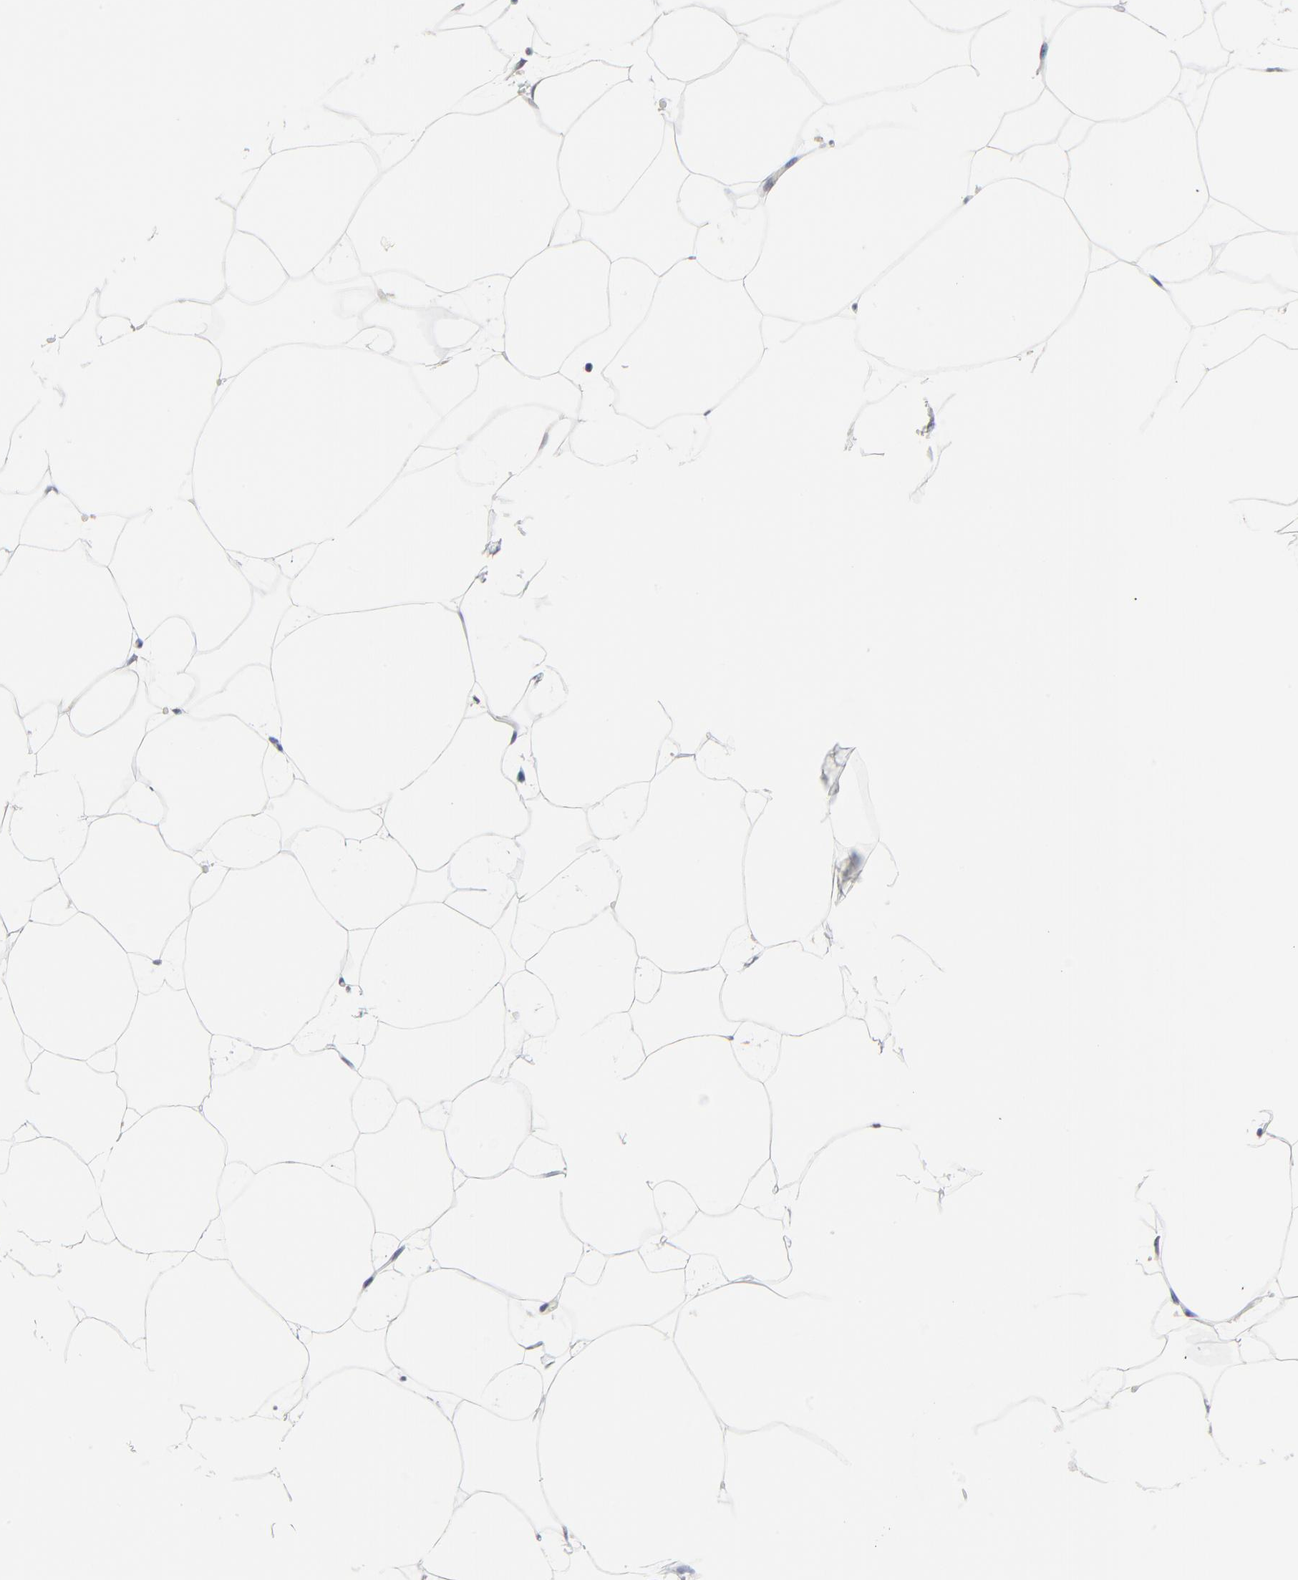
{"staining": {"intensity": "negative", "quantity": "none", "location": "none"}, "tissue": "adipose tissue", "cell_type": "Adipocytes", "image_type": "normal", "snomed": [{"axis": "morphology", "description": "Normal tissue, NOS"}, {"axis": "morphology", "description": "Duct carcinoma"}, {"axis": "topography", "description": "Breast"}, {"axis": "topography", "description": "Adipose tissue"}], "caption": "This is a micrograph of immunohistochemistry staining of normal adipose tissue, which shows no expression in adipocytes.", "gene": "DHRSX", "patient": {"sex": "female", "age": 37}}